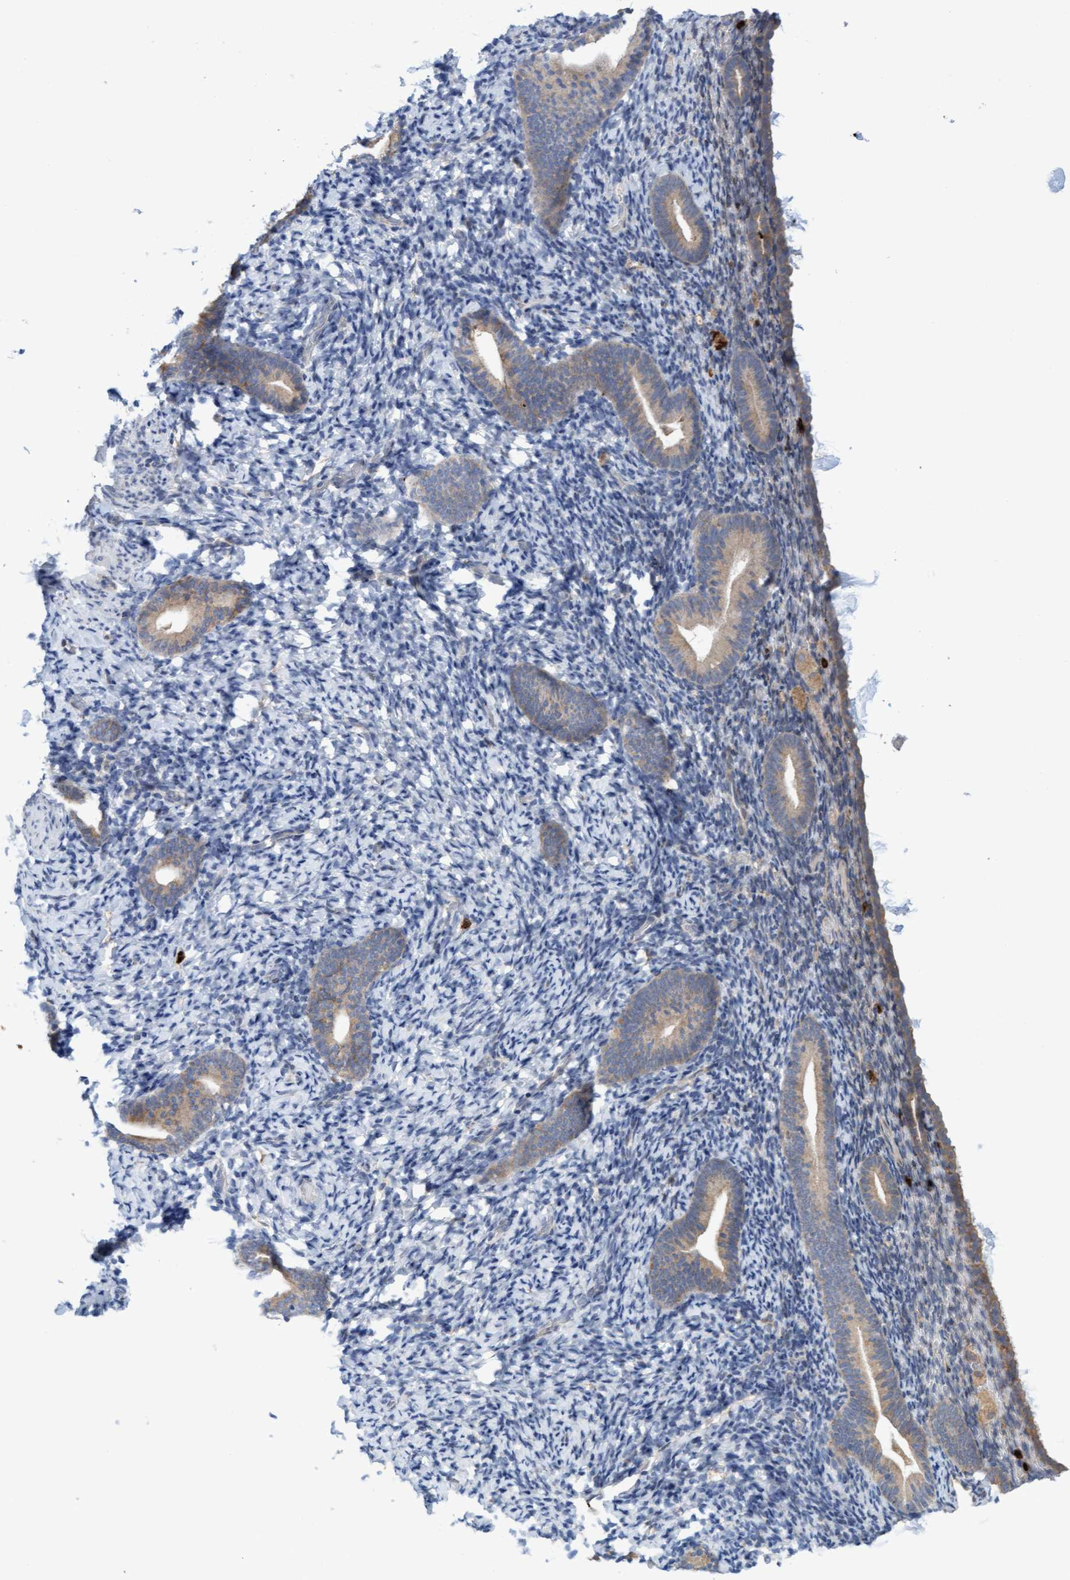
{"staining": {"intensity": "negative", "quantity": "none", "location": "none"}, "tissue": "endometrium", "cell_type": "Cells in endometrial stroma", "image_type": "normal", "snomed": [{"axis": "morphology", "description": "Normal tissue, NOS"}, {"axis": "topography", "description": "Endometrium"}], "caption": "This is an IHC micrograph of normal human endometrium. There is no staining in cells in endometrial stroma.", "gene": "MMP8", "patient": {"sex": "female", "age": 51}}